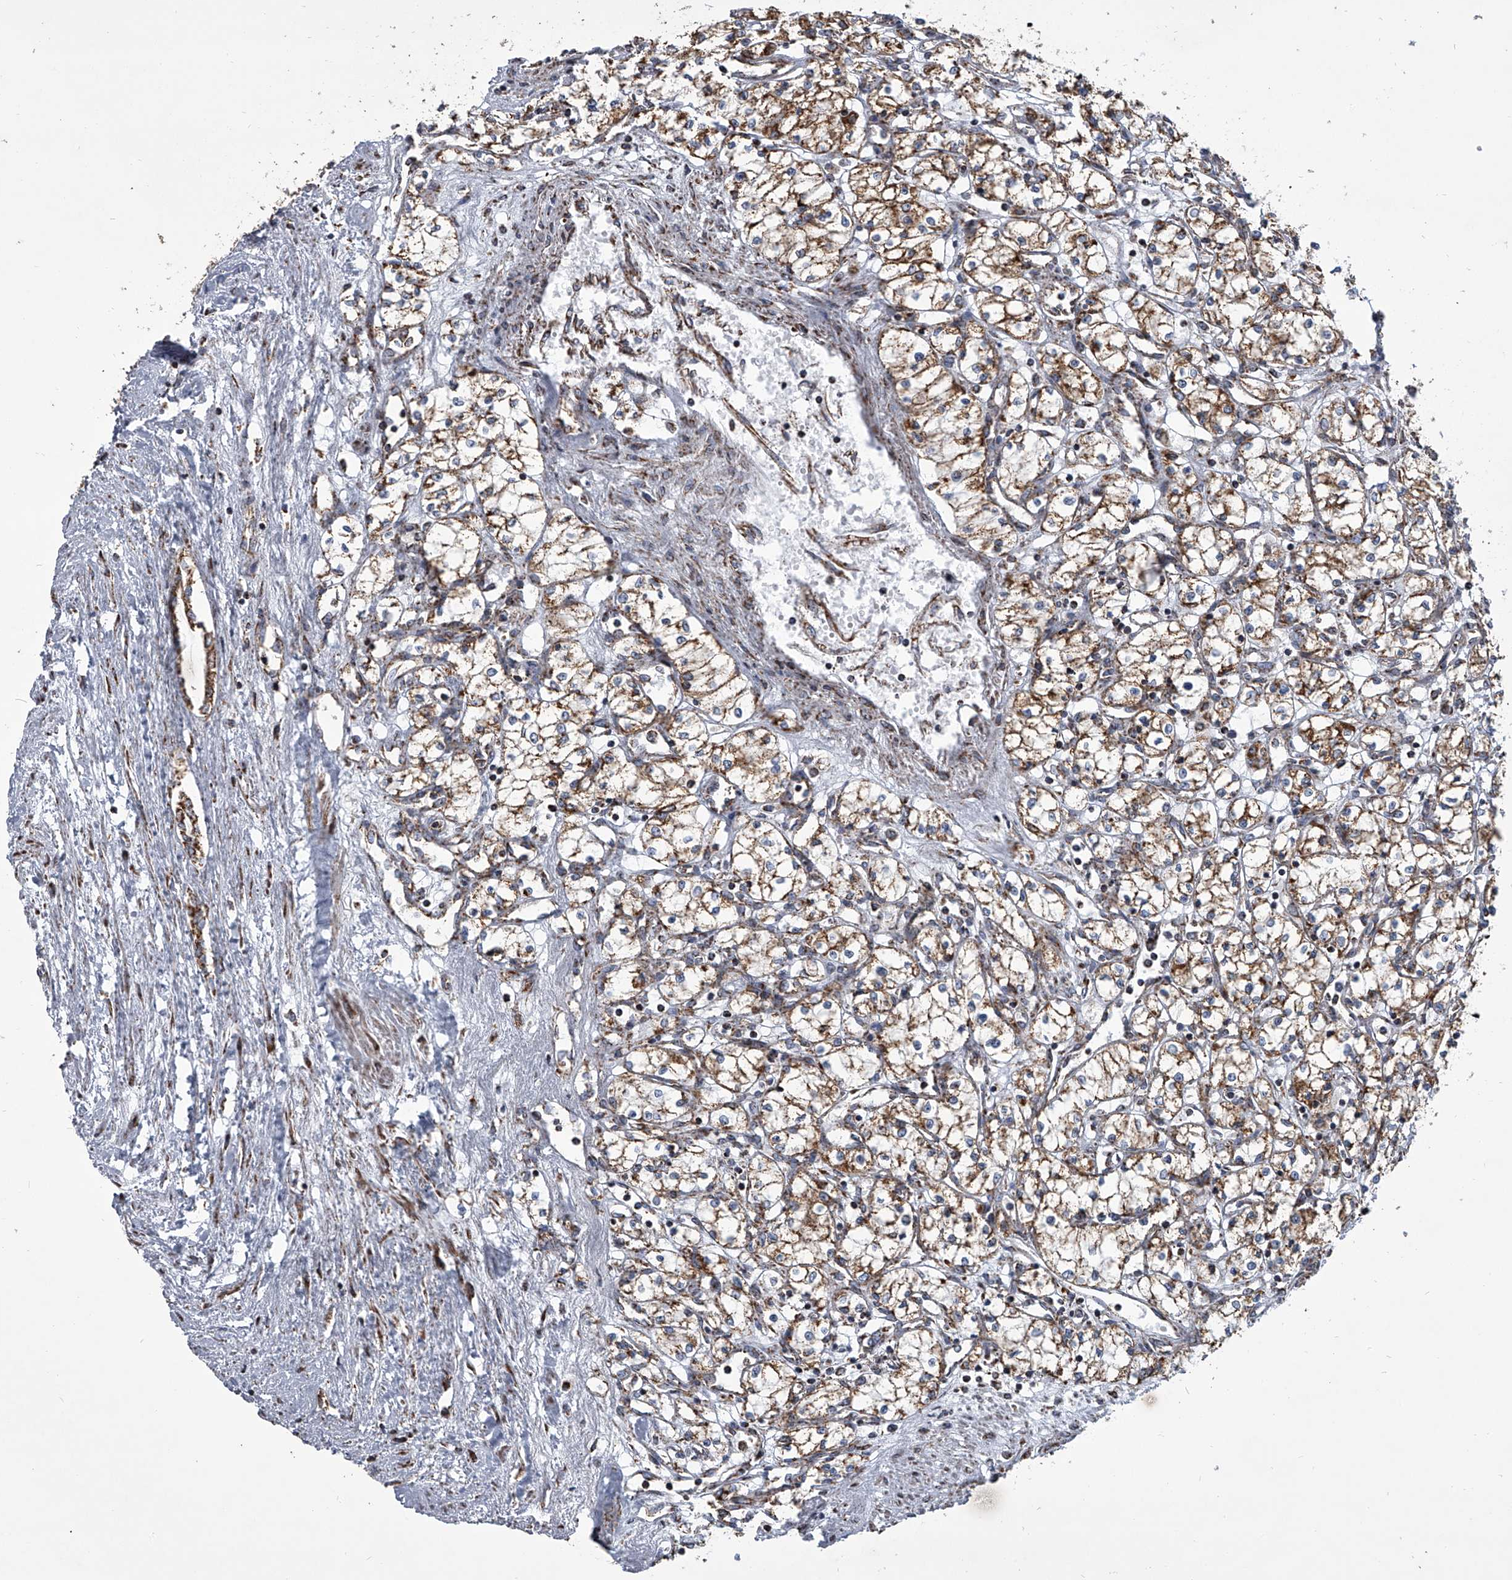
{"staining": {"intensity": "moderate", "quantity": ">75%", "location": "cytoplasmic/membranous"}, "tissue": "renal cancer", "cell_type": "Tumor cells", "image_type": "cancer", "snomed": [{"axis": "morphology", "description": "Adenocarcinoma, NOS"}, {"axis": "topography", "description": "Kidney"}], "caption": "Immunohistochemistry histopathology image of renal cancer (adenocarcinoma) stained for a protein (brown), which exhibits medium levels of moderate cytoplasmic/membranous staining in approximately >75% of tumor cells.", "gene": "ZC3H15", "patient": {"sex": "male", "age": 59}}